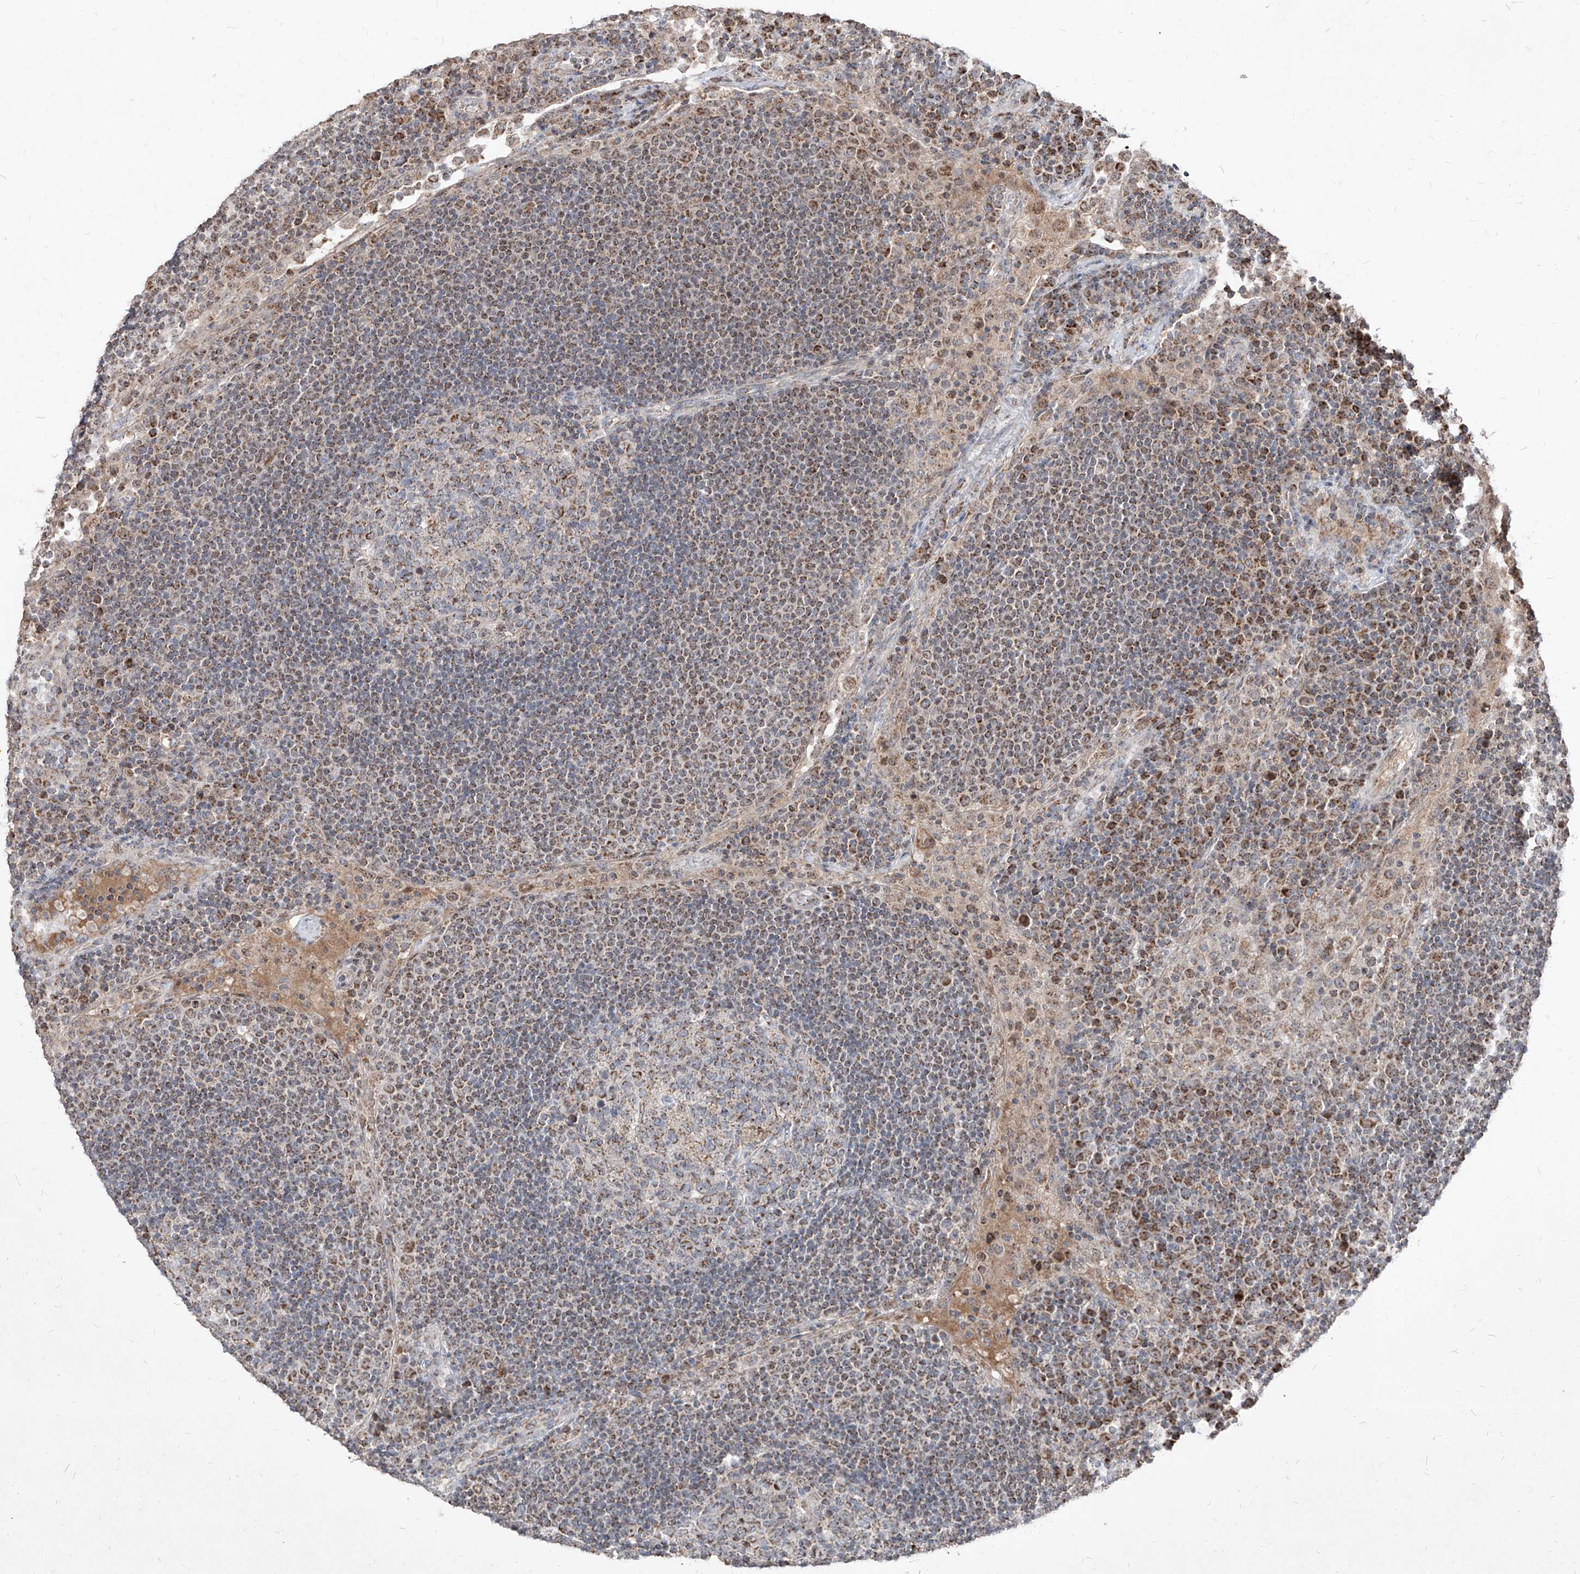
{"staining": {"intensity": "moderate", "quantity": "<25%", "location": "cytoplasmic/membranous"}, "tissue": "lymph node", "cell_type": "Germinal center cells", "image_type": "normal", "snomed": [{"axis": "morphology", "description": "Normal tissue, NOS"}, {"axis": "topography", "description": "Lymph node"}], "caption": "Brown immunohistochemical staining in unremarkable human lymph node reveals moderate cytoplasmic/membranous positivity in about <25% of germinal center cells.", "gene": "NDUFB3", "patient": {"sex": "female", "age": 53}}